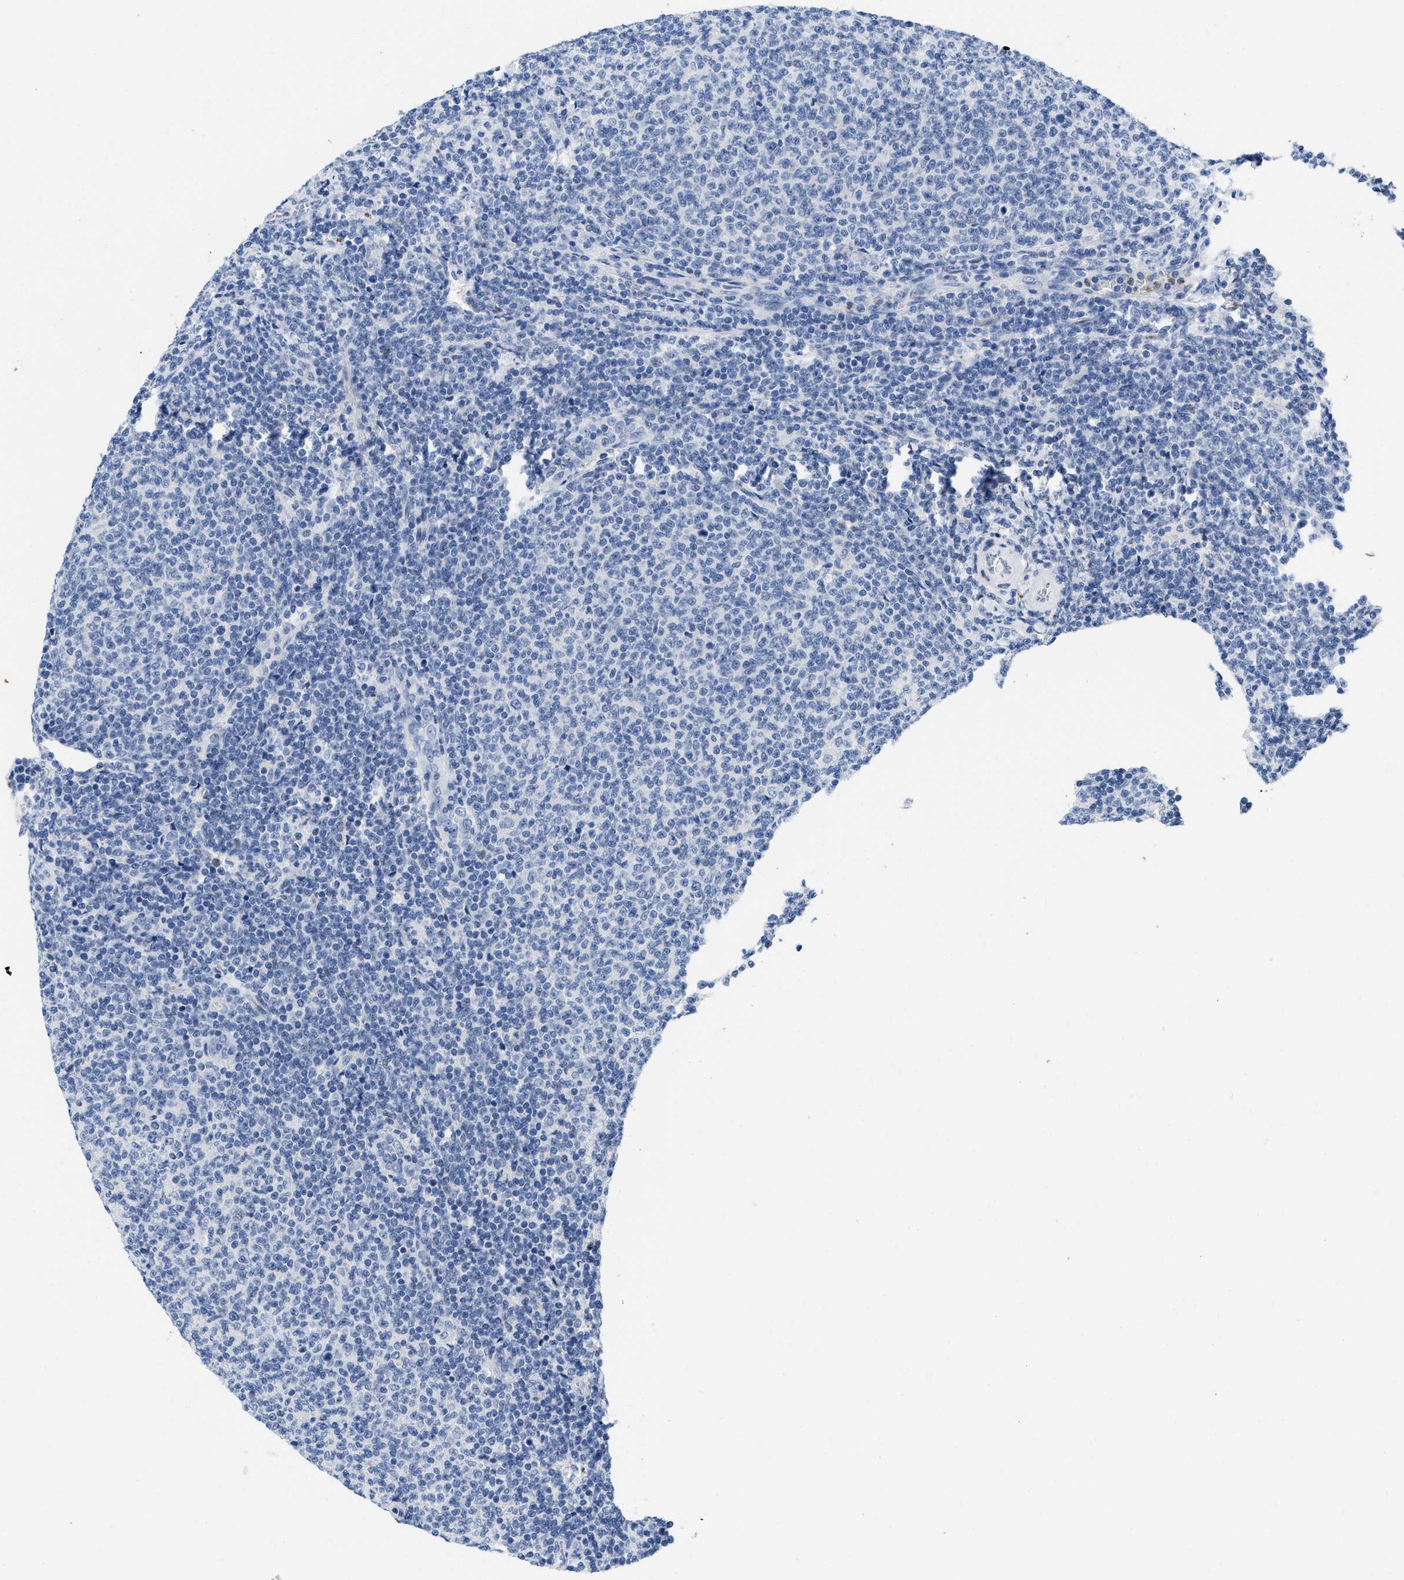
{"staining": {"intensity": "negative", "quantity": "none", "location": "none"}, "tissue": "lymphoma", "cell_type": "Tumor cells", "image_type": "cancer", "snomed": [{"axis": "morphology", "description": "Malignant lymphoma, non-Hodgkin's type, Low grade"}, {"axis": "topography", "description": "Lymph node"}], "caption": "DAB immunohistochemical staining of malignant lymphoma, non-Hodgkin's type (low-grade) demonstrates no significant staining in tumor cells.", "gene": "NFIX", "patient": {"sex": "male", "age": 66}}